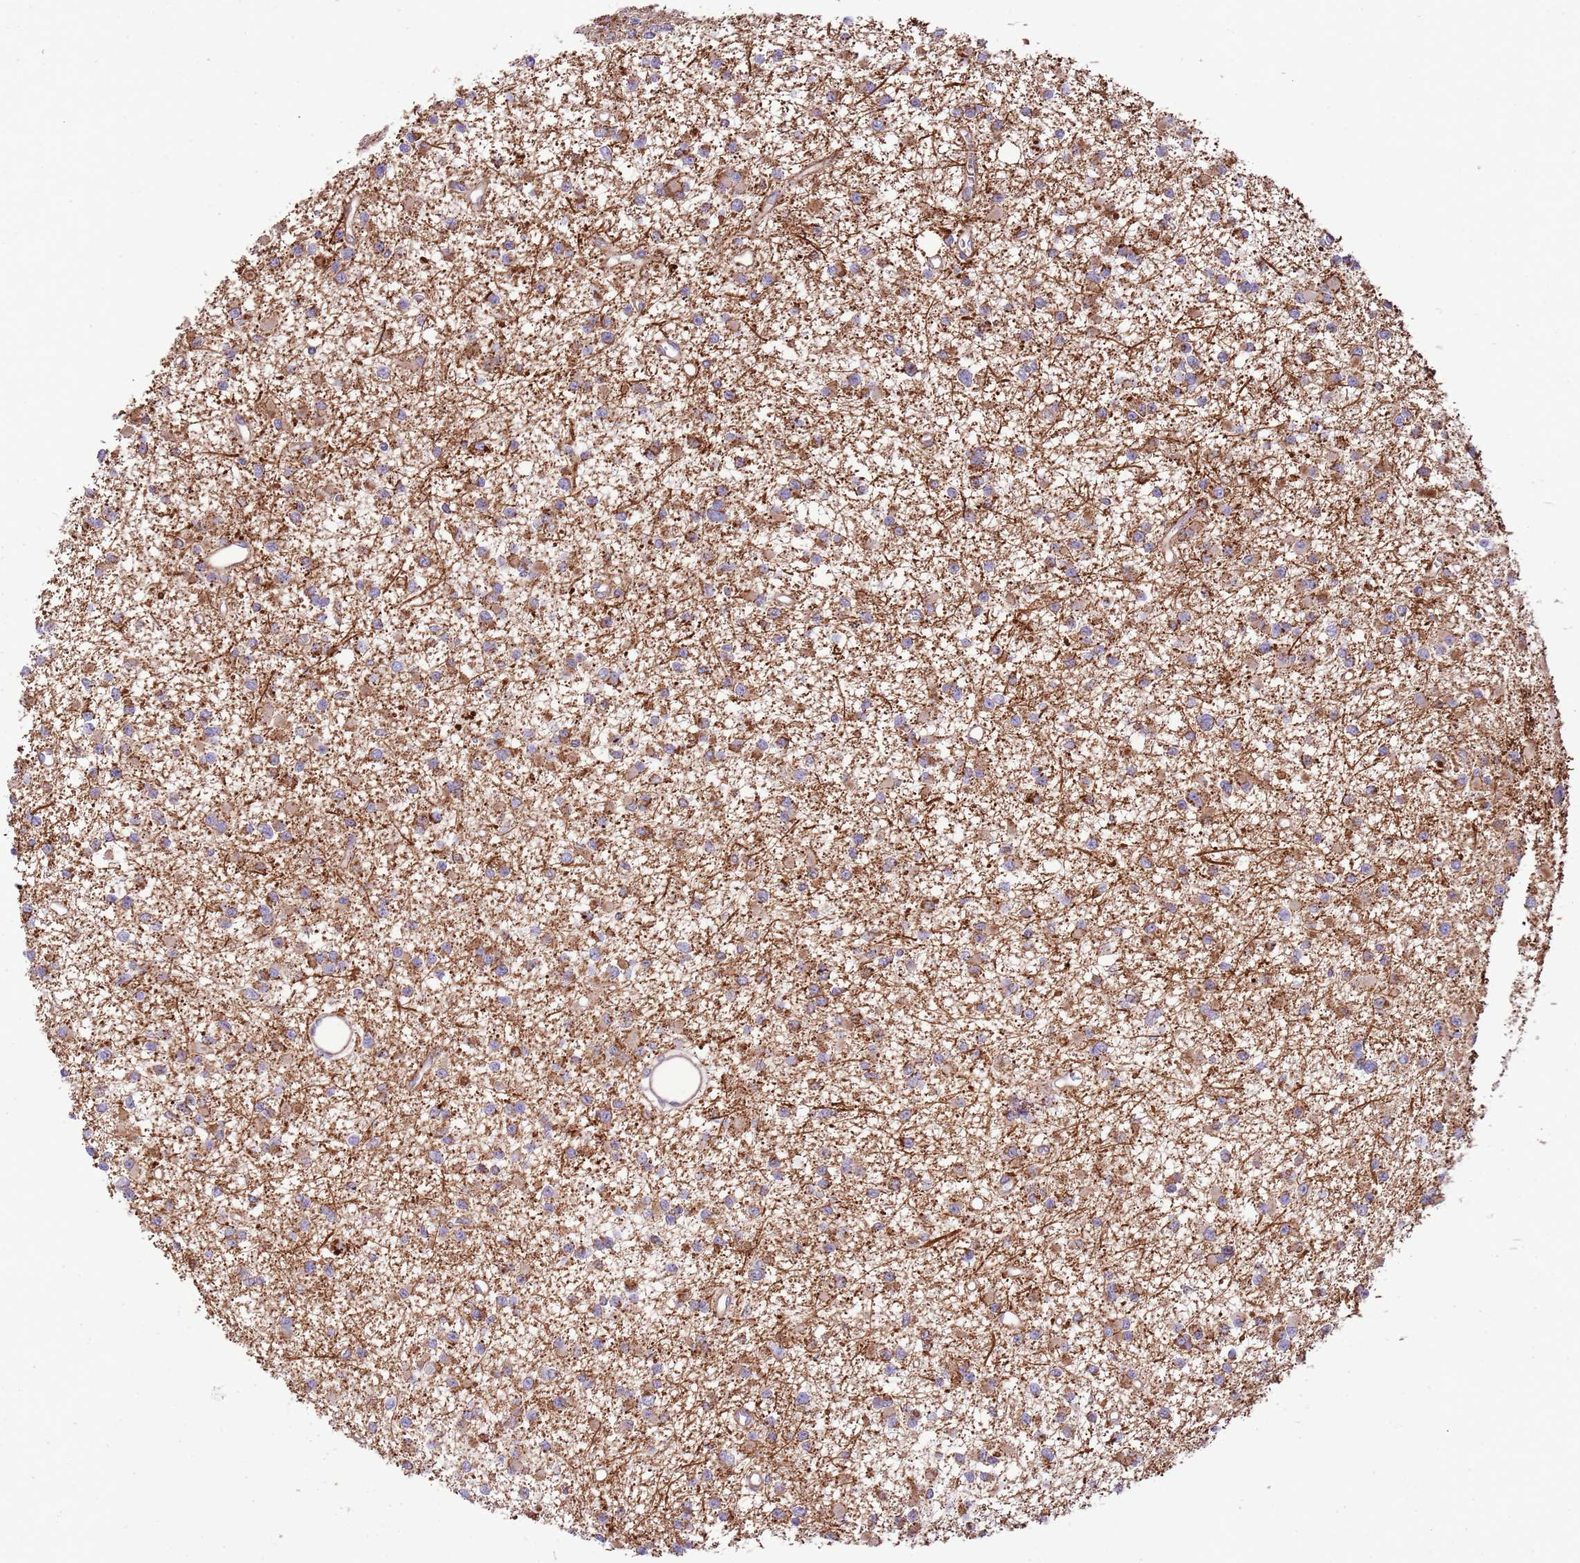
{"staining": {"intensity": "moderate", "quantity": ">75%", "location": "cytoplasmic/membranous"}, "tissue": "glioma", "cell_type": "Tumor cells", "image_type": "cancer", "snomed": [{"axis": "morphology", "description": "Glioma, malignant, Low grade"}, {"axis": "topography", "description": "Brain"}], "caption": "Immunohistochemical staining of malignant glioma (low-grade) demonstrates moderate cytoplasmic/membranous protein expression in approximately >75% of tumor cells.", "gene": "DOCK6", "patient": {"sex": "female", "age": 22}}